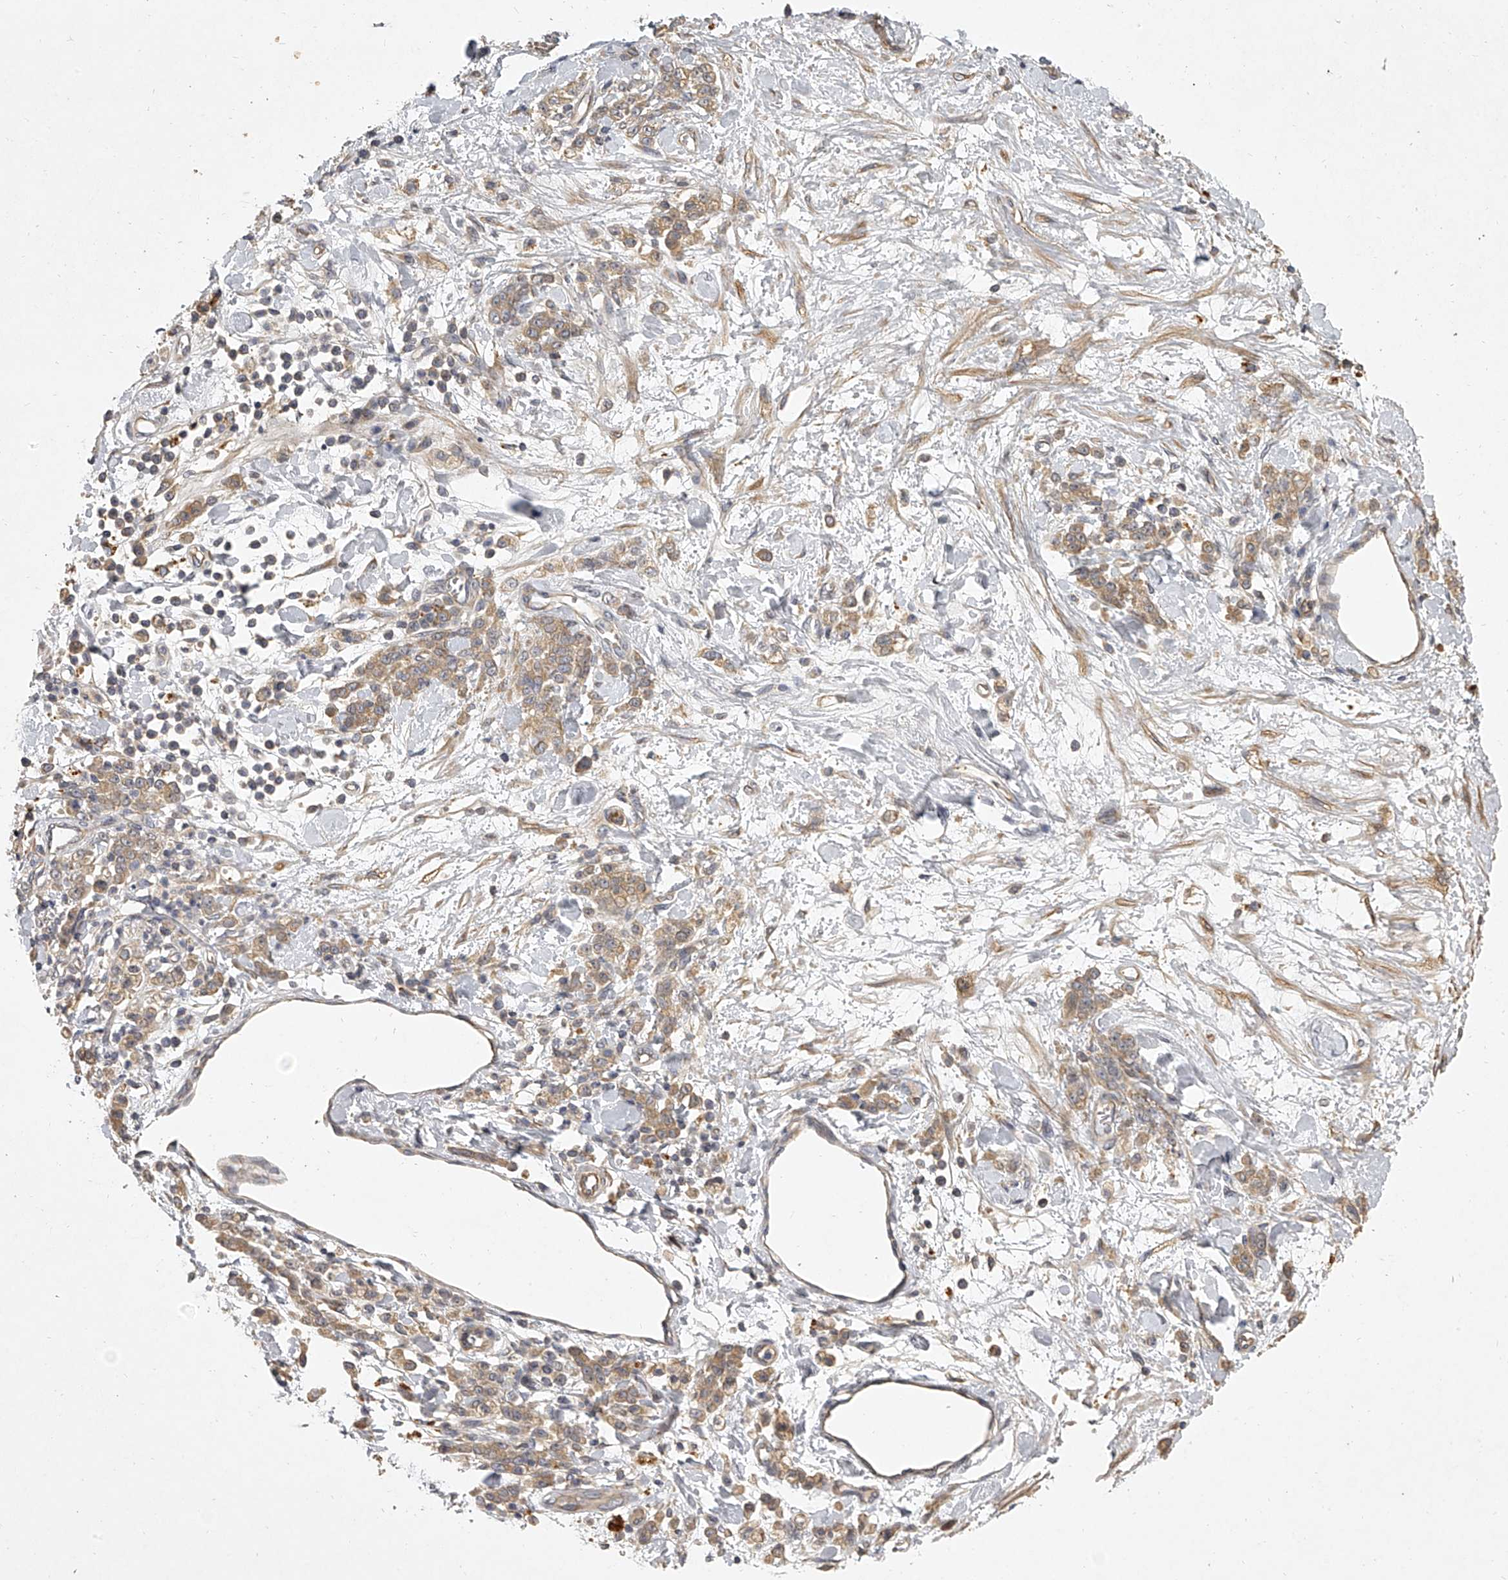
{"staining": {"intensity": "moderate", "quantity": ">75%", "location": "cytoplasmic/membranous"}, "tissue": "stomach cancer", "cell_type": "Tumor cells", "image_type": "cancer", "snomed": [{"axis": "morphology", "description": "Normal tissue, NOS"}, {"axis": "morphology", "description": "Adenocarcinoma, NOS"}, {"axis": "topography", "description": "Stomach"}], "caption": "Protein analysis of stomach cancer (adenocarcinoma) tissue demonstrates moderate cytoplasmic/membranous staining in about >75% of tumor cells.", "gene": "DOCK9", "patient": {"sex": "male", "age": 82}}